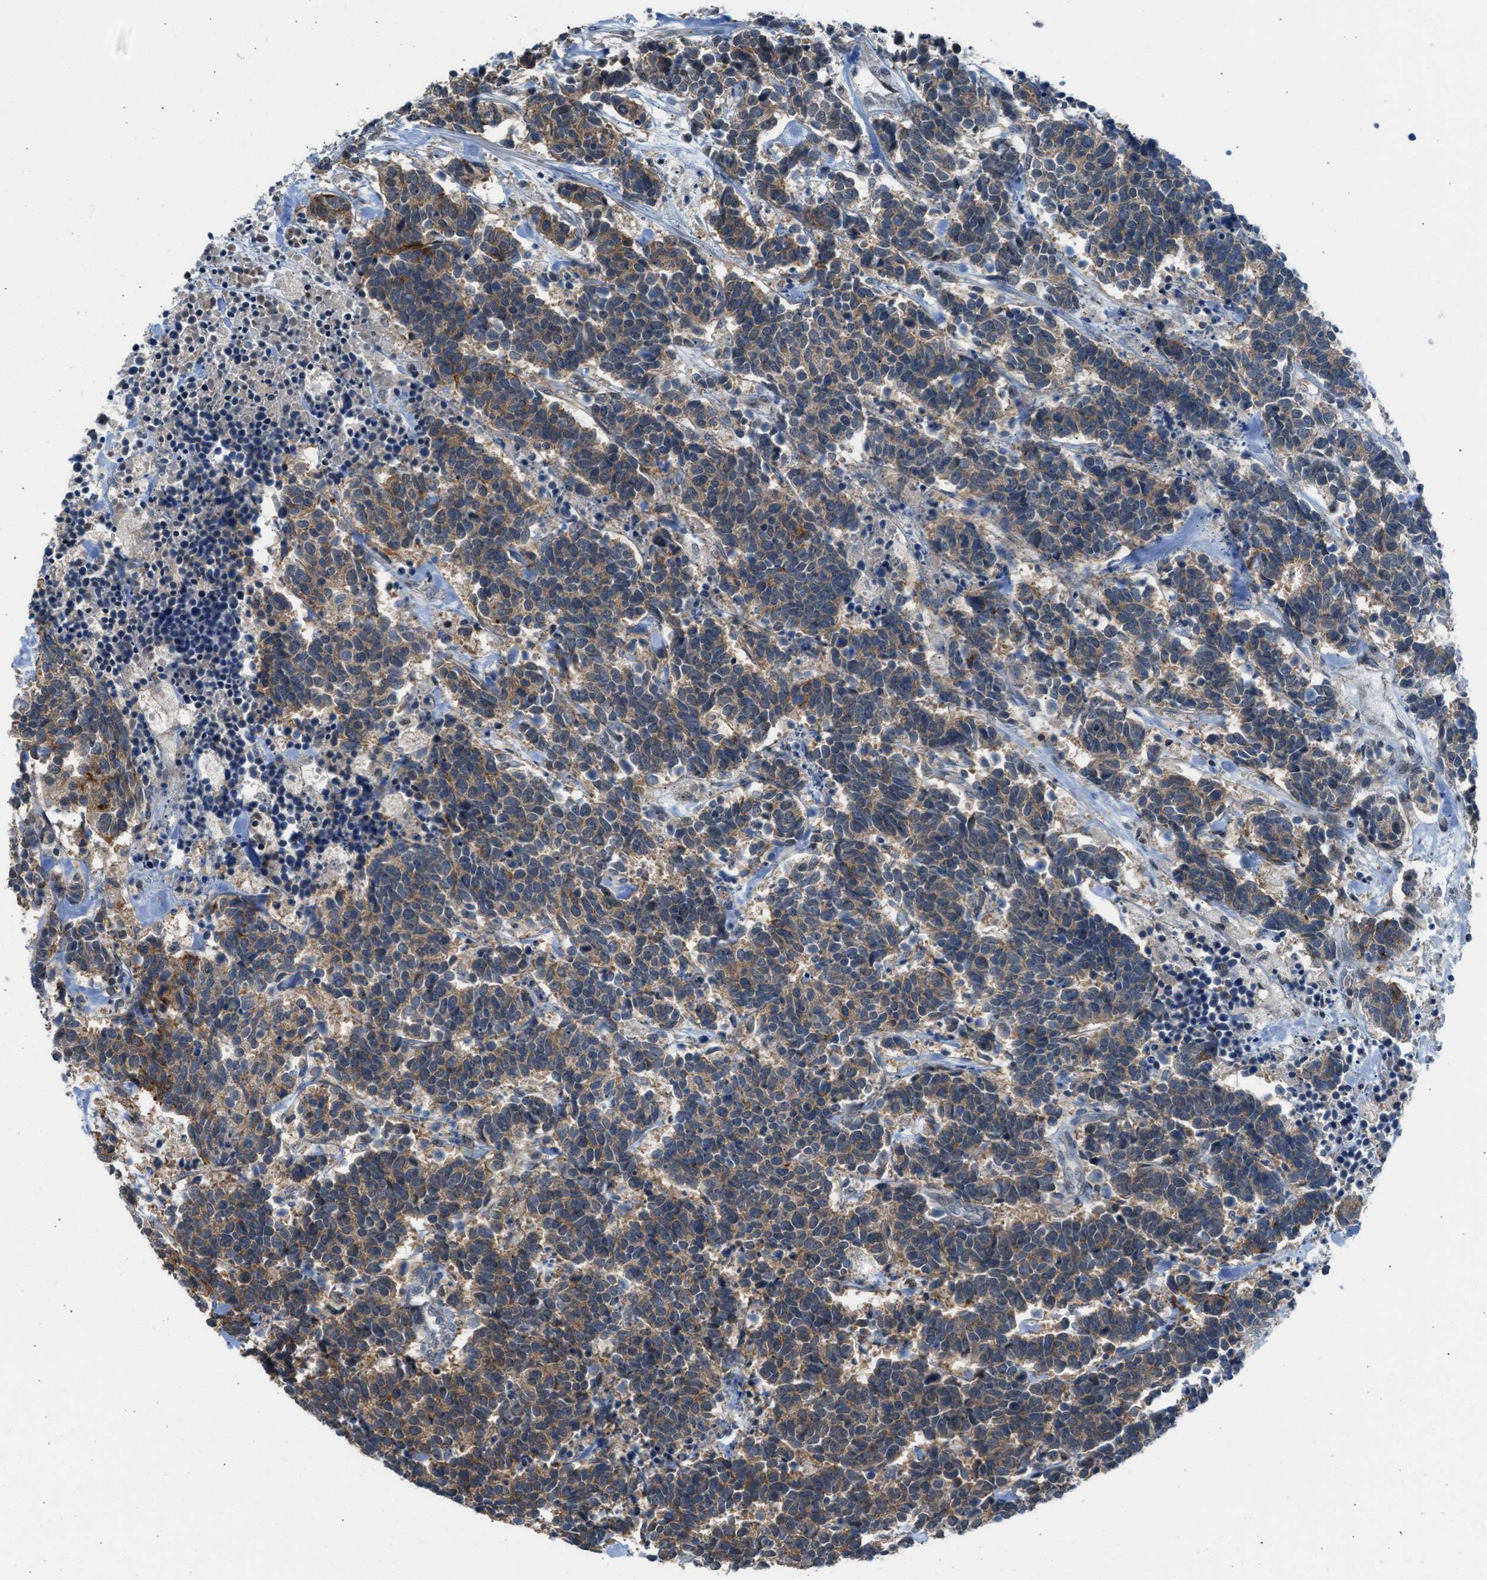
{"staining": {"intensity": "moderate", "quantity": ">75%", "location": "cytoplasmic/membranous"}, "tissue": "carcinoid", "cell_type": "Tumor cells", "image_type": "cancer", "snomed": [{"axis": "morphology", "description": "Carcinoma, NOS"}, {"axis": "morphology", "description": "Carcinoid, malignant, NOS"}, {"axis": "topography", "description": "Urinary bladder"}], "caption": "Protein expression analysis of carcinoid displays moderate cytoplasmic/membranous positivity in about >75% of tumor cells. Nuclei are stained in blue.", "gene": "TTBK2", "patient": {"sex": "male", "age": 57}}